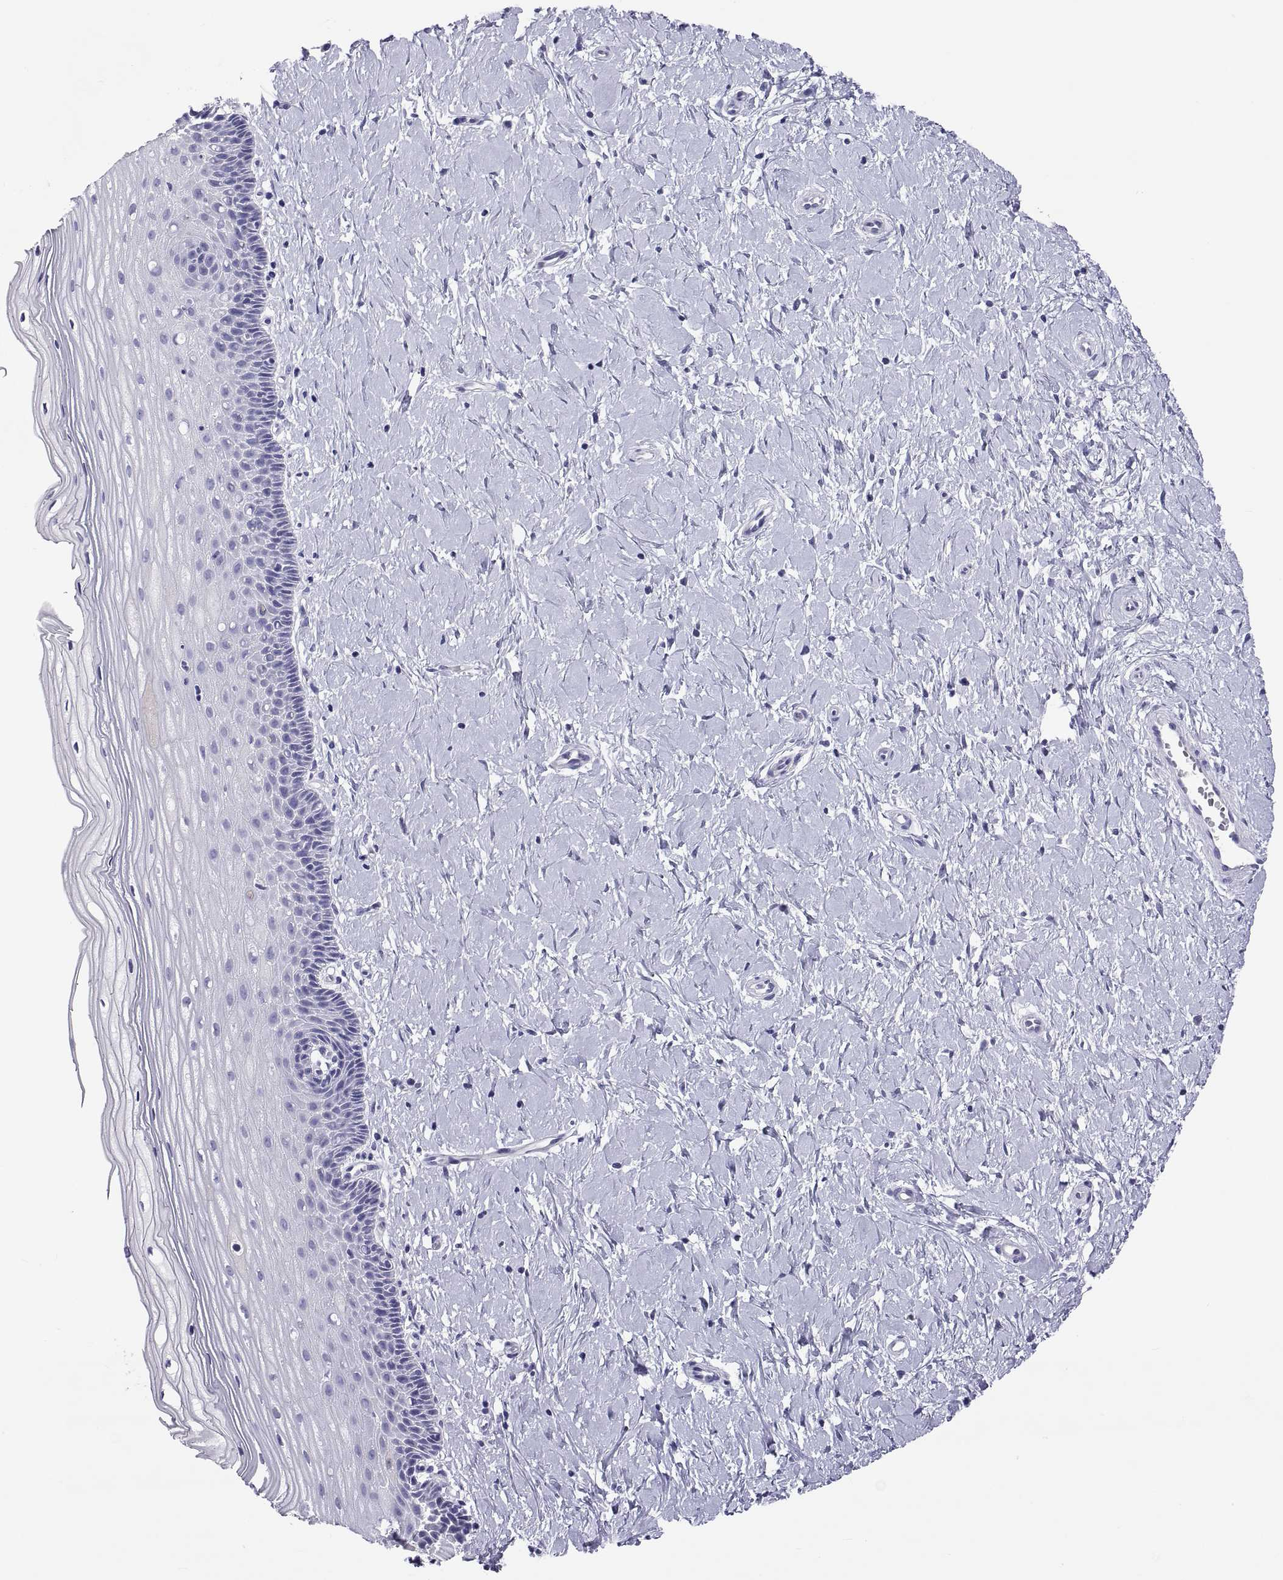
{"staining": {"intensity": "negative", "quantity": "none", "location": "none"}, "tissue": "cervix", "cell_type": "Glandular cells", "image_type": "normal", "snomed": [{"axis": "morphology", "description": "Normal tissue, NOS"}, {"axis": "topography", "description": "Cervix"}], "caption": "Immunohistochemical staining of unremarkable human cervix demonstrates no significant positivity in glandular cells. Nuclei are stained in blue.", "gene": "QRICH2", "patient": {"sex": "female", "age": 37}}